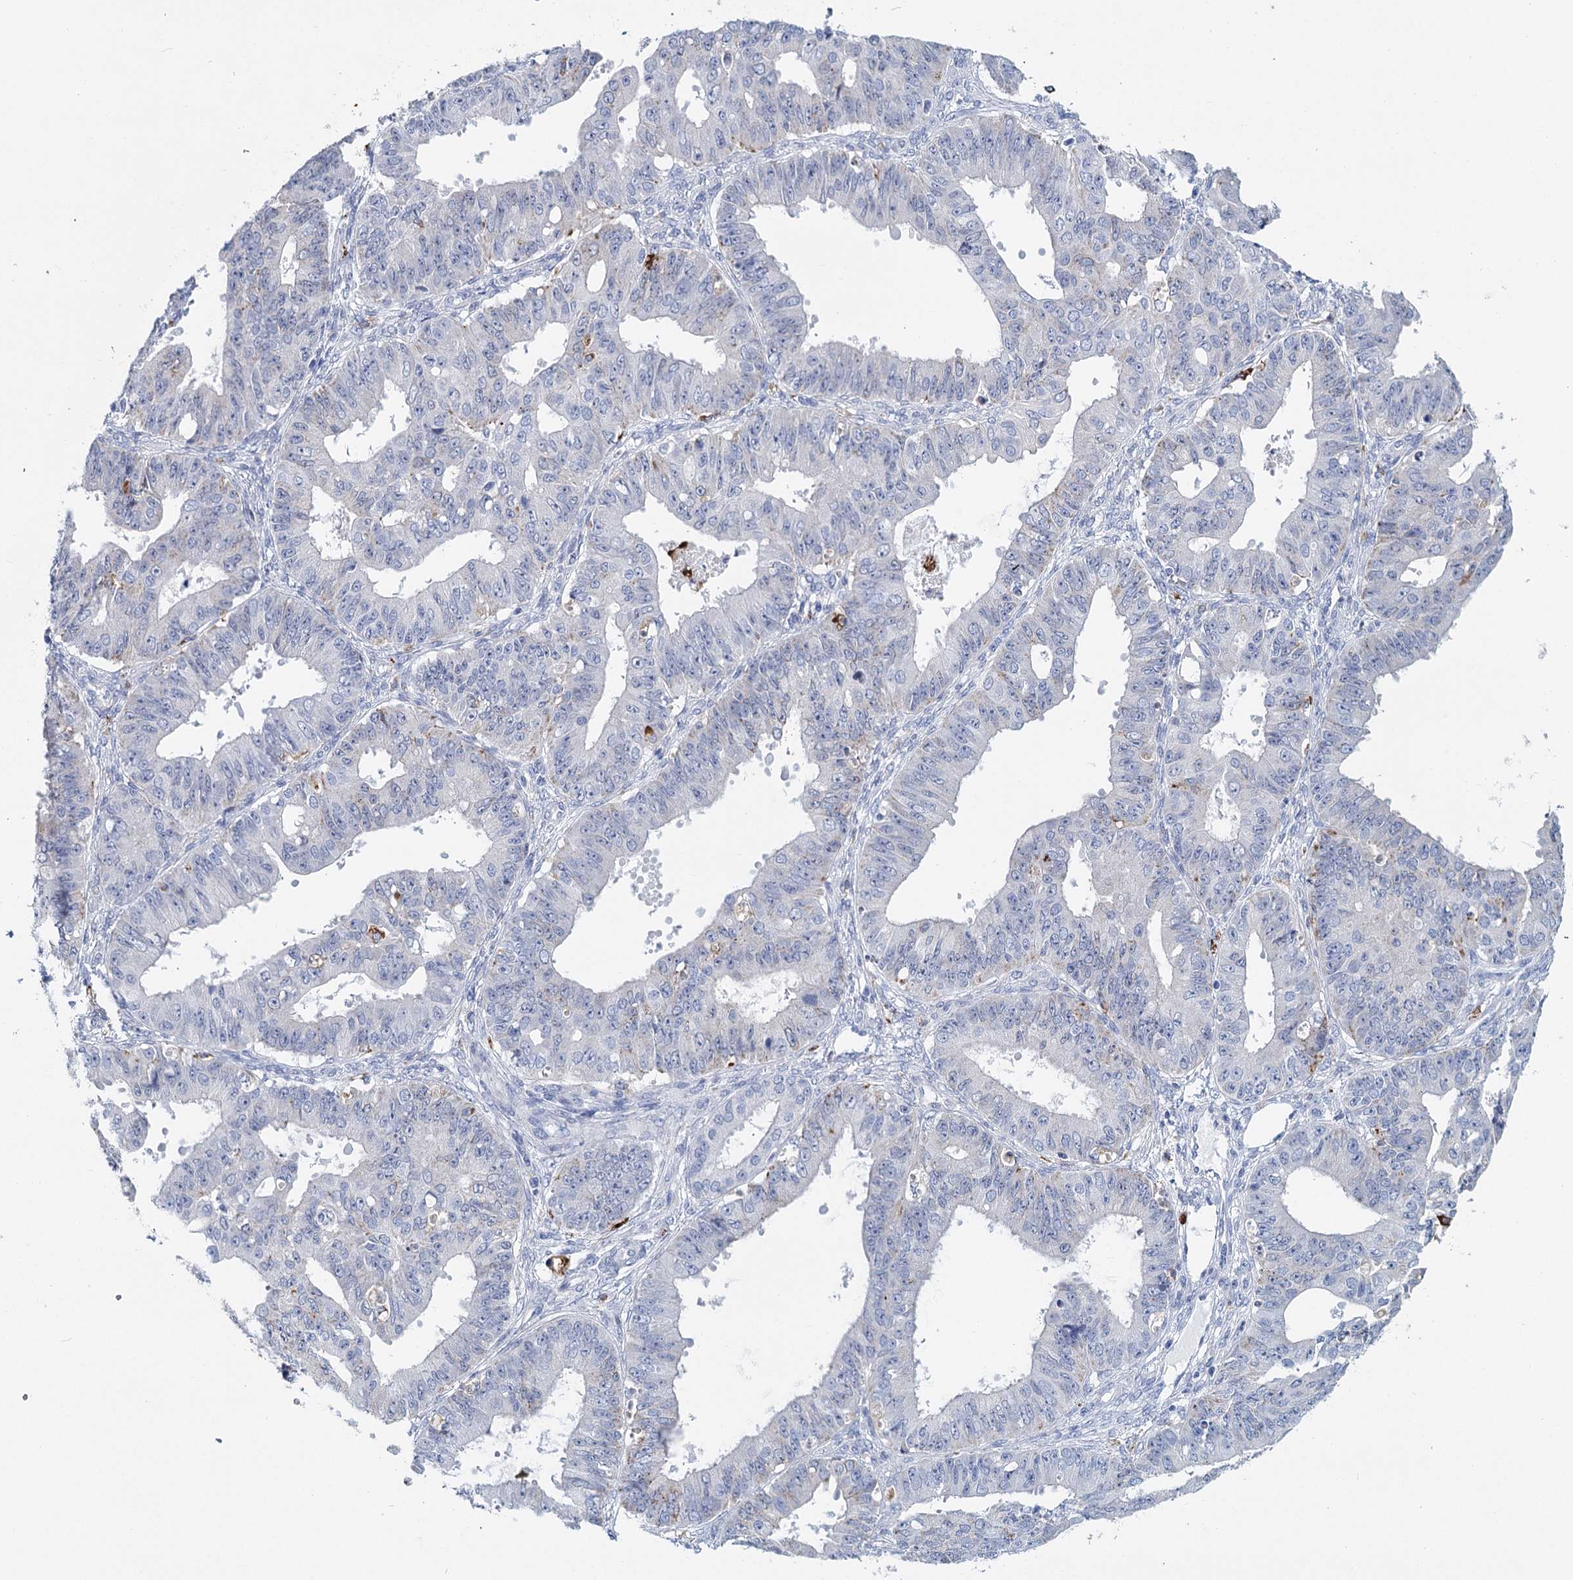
{"staining": {"intensity": "weak", "quantity": "<25%", "location": "cytoplasmic/membranous"}, "tissue": "ovarian cancer", "cell_type": "Tumor cells", "image_type": "cancer", "snomed": [{"axis": "morphology", "description": "Carcinoma, endometroid"}, {"axis": "topography", "description": "Appendix"}, {"axis": "topography", "description": "Ovary"}], "caption": "Immunohistochemistry (IHC) of human ovarian cancer (endometroid carcinoma) reveals no expression in tumor cells. (DAB (3,3'-diaminobenzidine) immunohistochemistry, high magnification).", "gene": "METTL7B", "patient": {"sex": "female", "age": 42}}